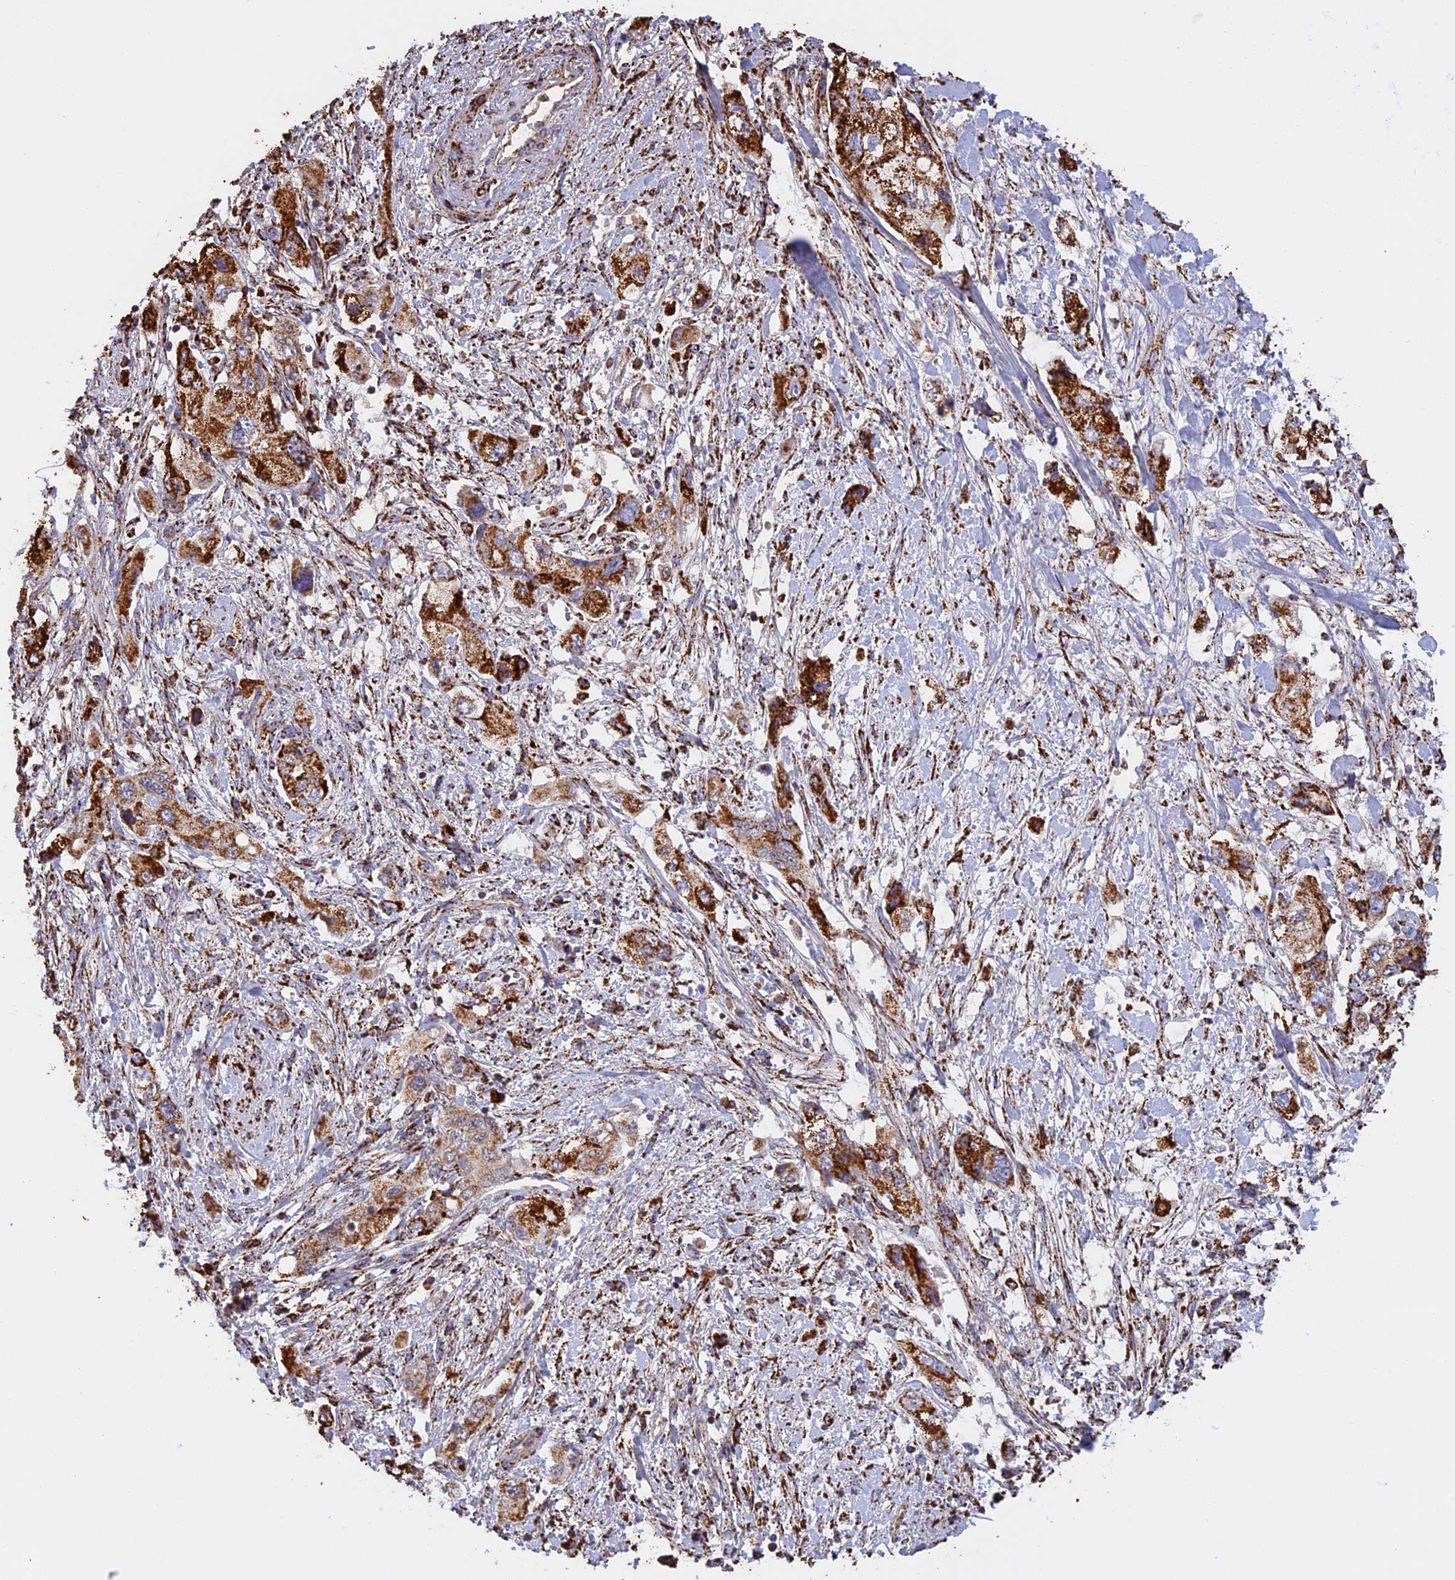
{"staining": {"intensity": "strong", "quantity": "25%-75%", "location": "cytoplasmic/membranous"}, "tissue": "pancreatic cancer", "cell_type": "Tumor cells", "image_type": "cancer", "snomed": [{"axis": "morphology", "description": "Adenocarcinoma, NOS"}, {"axis": "topography", "description": "Pancreas"}], "caption": "A high amount of strong cytoplasmic/membranous positivity is identified in approximately 25%-75% of tumor cells in pancreatic adenocarcinoma tissue.", "gene": "KCNG1", "patient": {"sex": "female", "age": 73}}